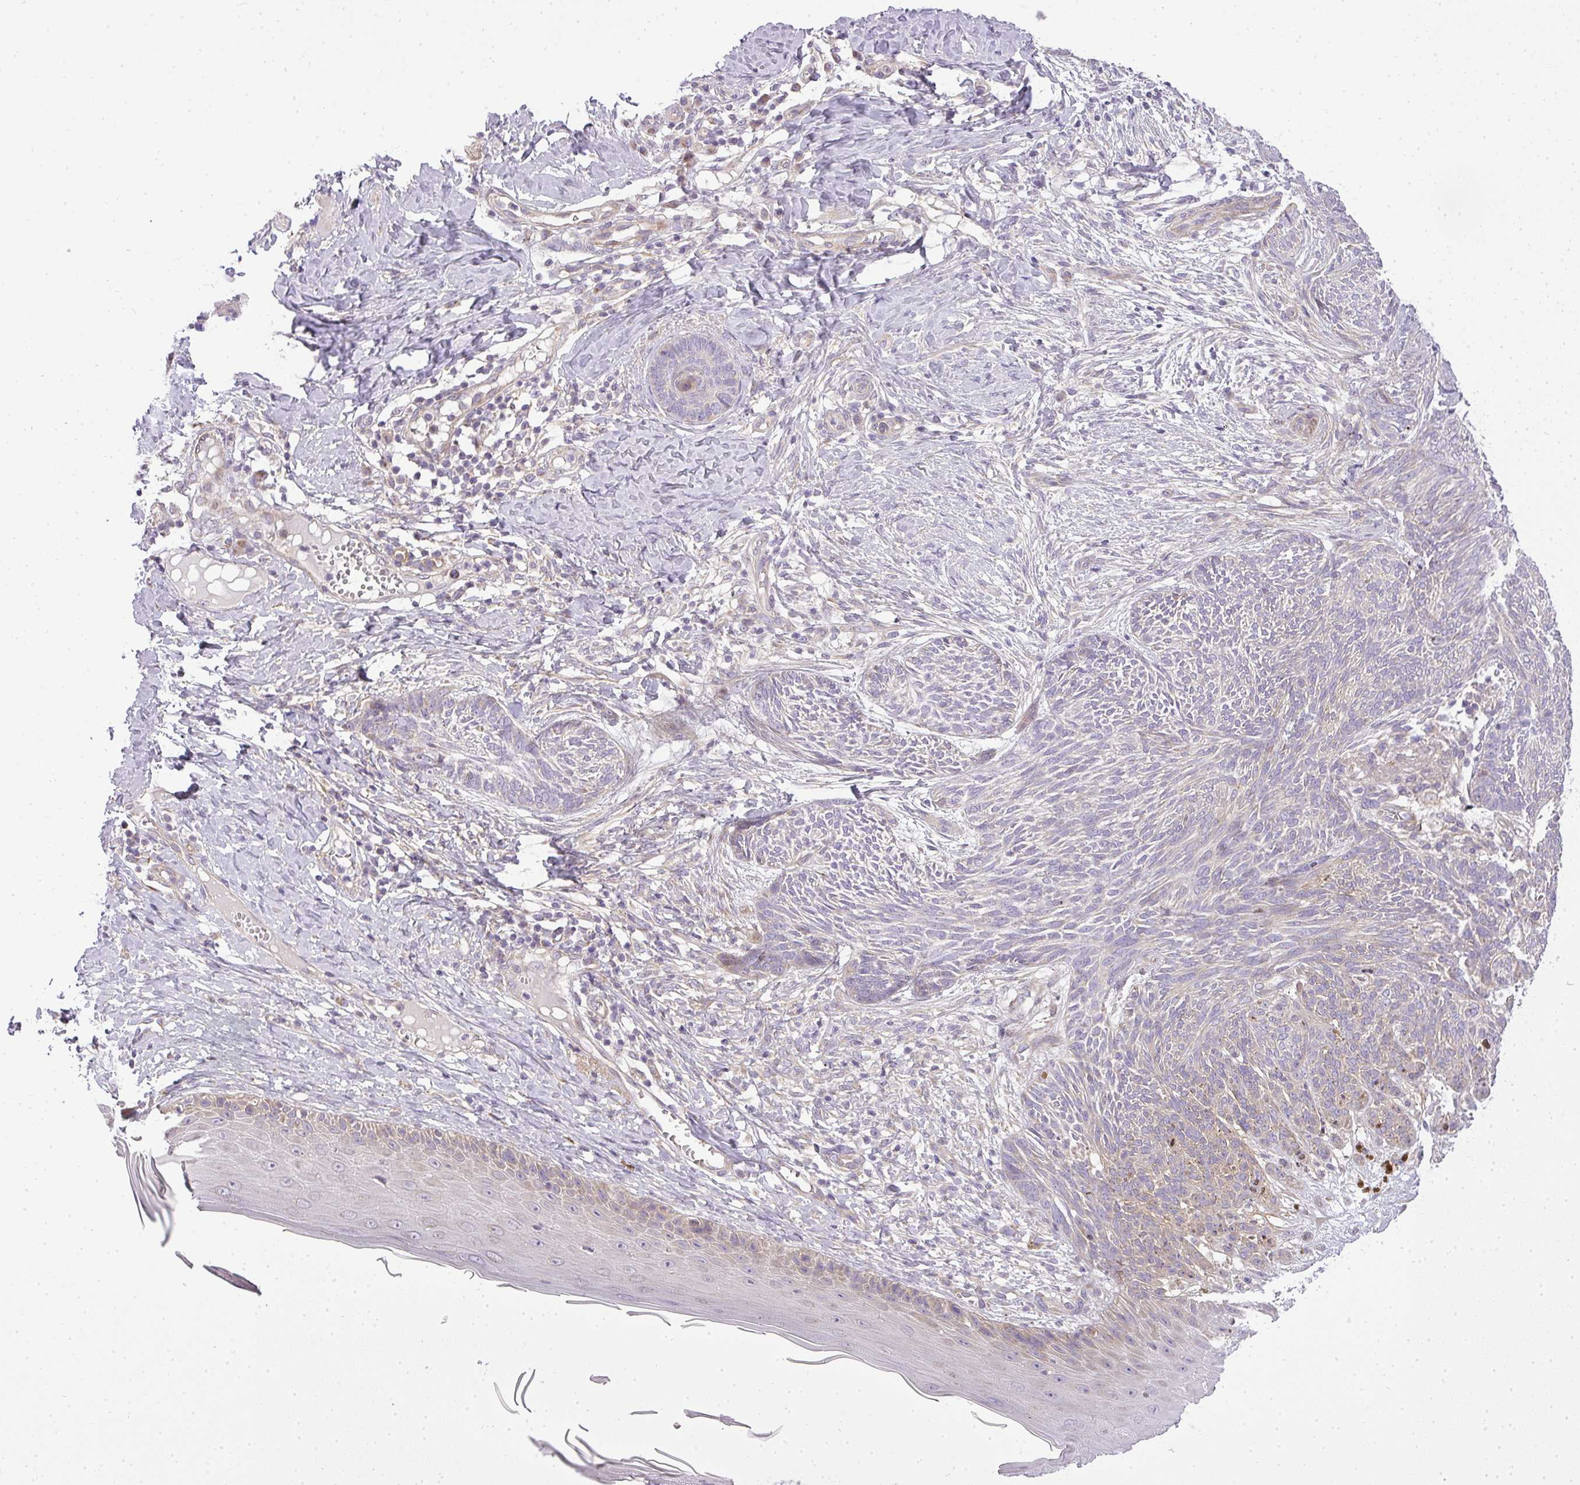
{"staining": {"intensity": "negative", "quantity": "none", "location": "none"}, "tissue": "skin cancer", "cell_type": "Tumor cells", "image_type": "cancer", "snomed": [{"axis": "morphology", "description": "Basal cell carcinoma"}, {"axis": "topography", "description": "Skin"}], "caption": "IHC histopathology image of neoplastic tissue: human basal cell carcinoma (skin) stained with DAB displays no significant protein expression in tumor cells.", "gene": "ZDHHC1", "patient": {"sex": "male", "age": 73}}